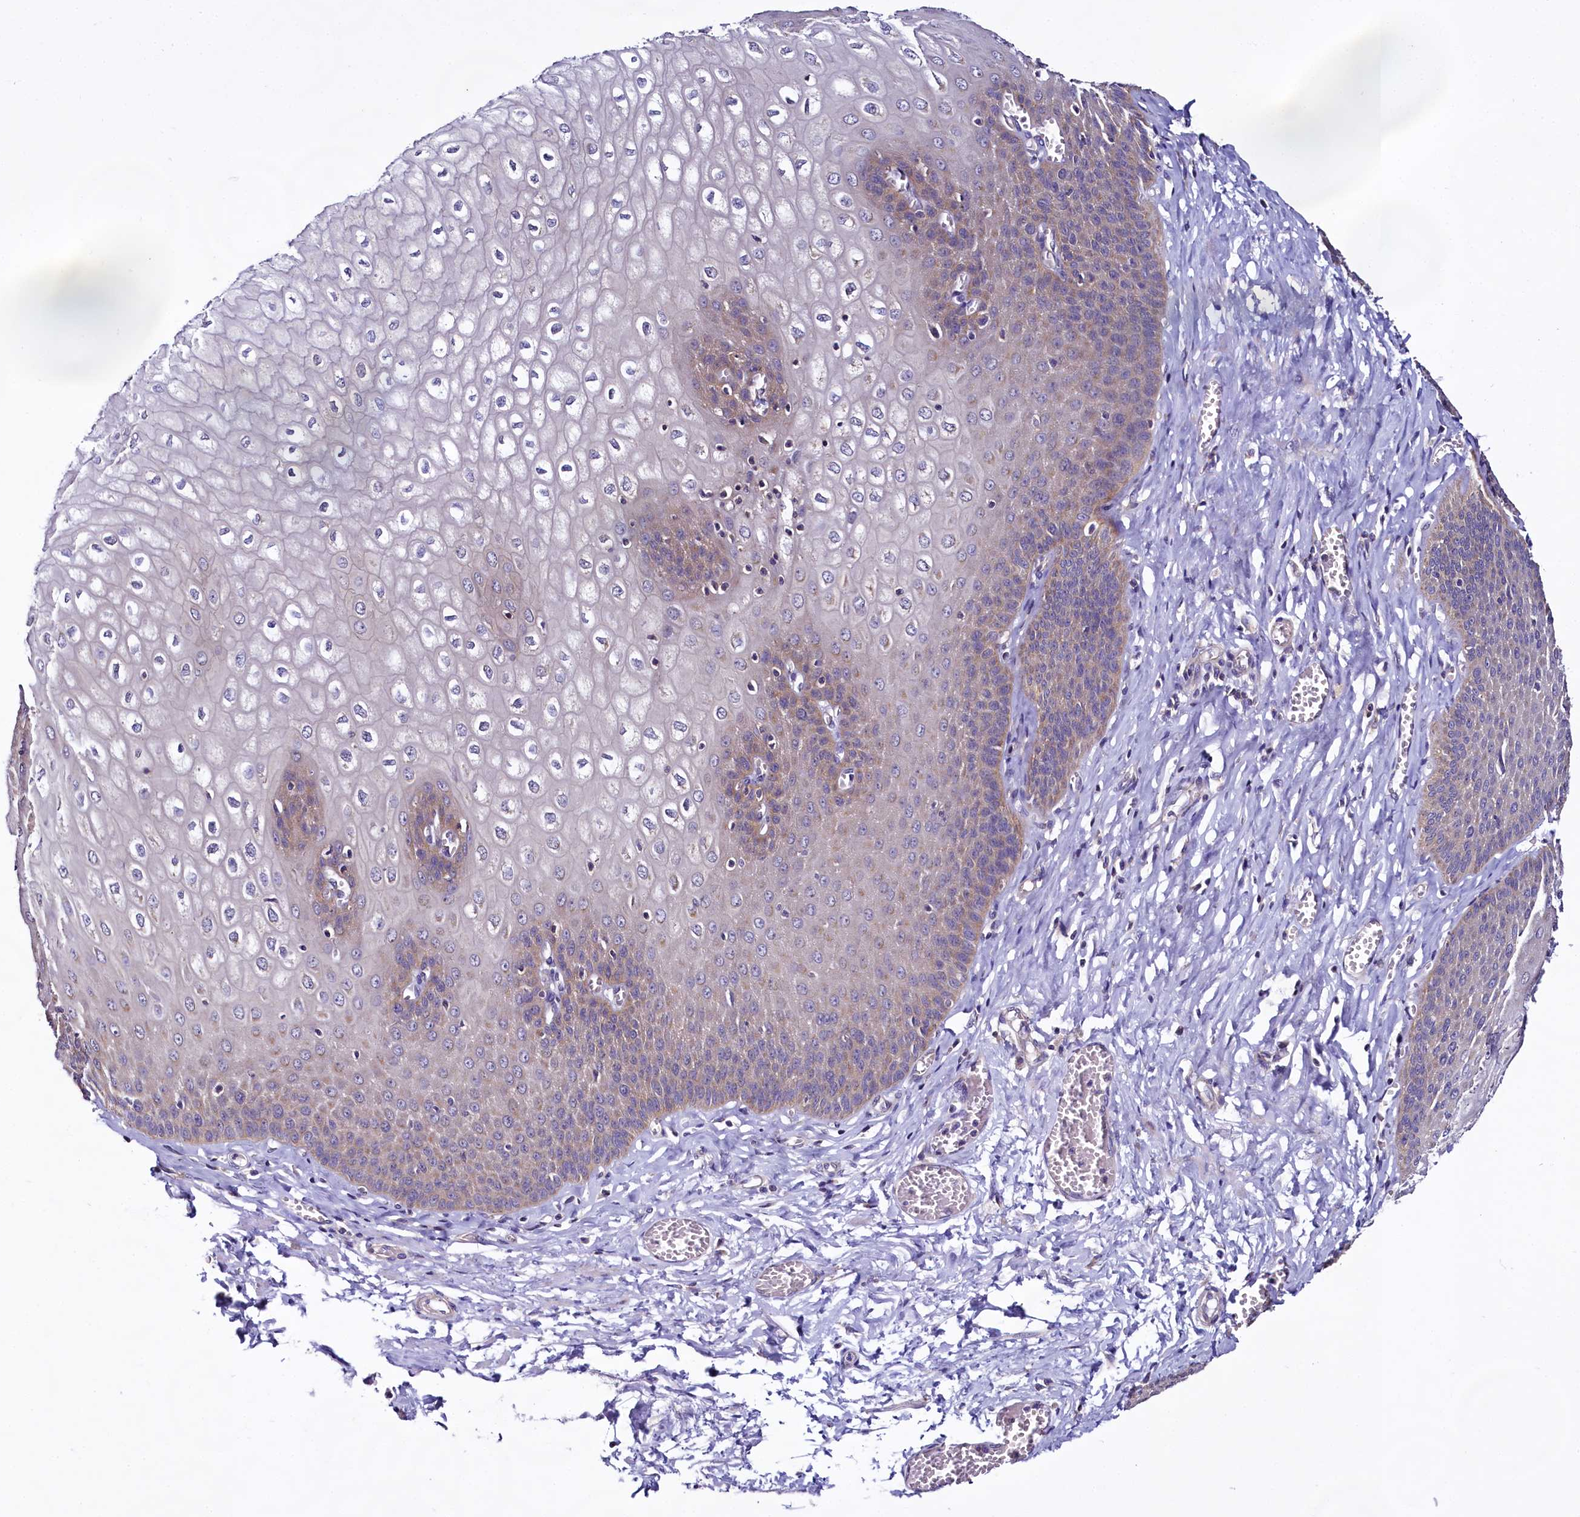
{"staining": {"intensity": "moderate", "quantity": "<25%", "location": "cytoplasmic/membranous"}, "tissue": "esophagus", "cell_type": "Squamous epithelial cells", "image_type": "normal", "snomed": [{"axis": "morphology", "description": "Normal tissue, NOS"}, {"axis": "topography", "description": "Esophagus"}], "caption": "Esophagus stained with a brown dye displays moderate cytoplasmic/membranous positive staining in approximately <25% of squamous epithelial cells.", "gene": "CEP295", "patient": {"sex": "male", "age": 60}}